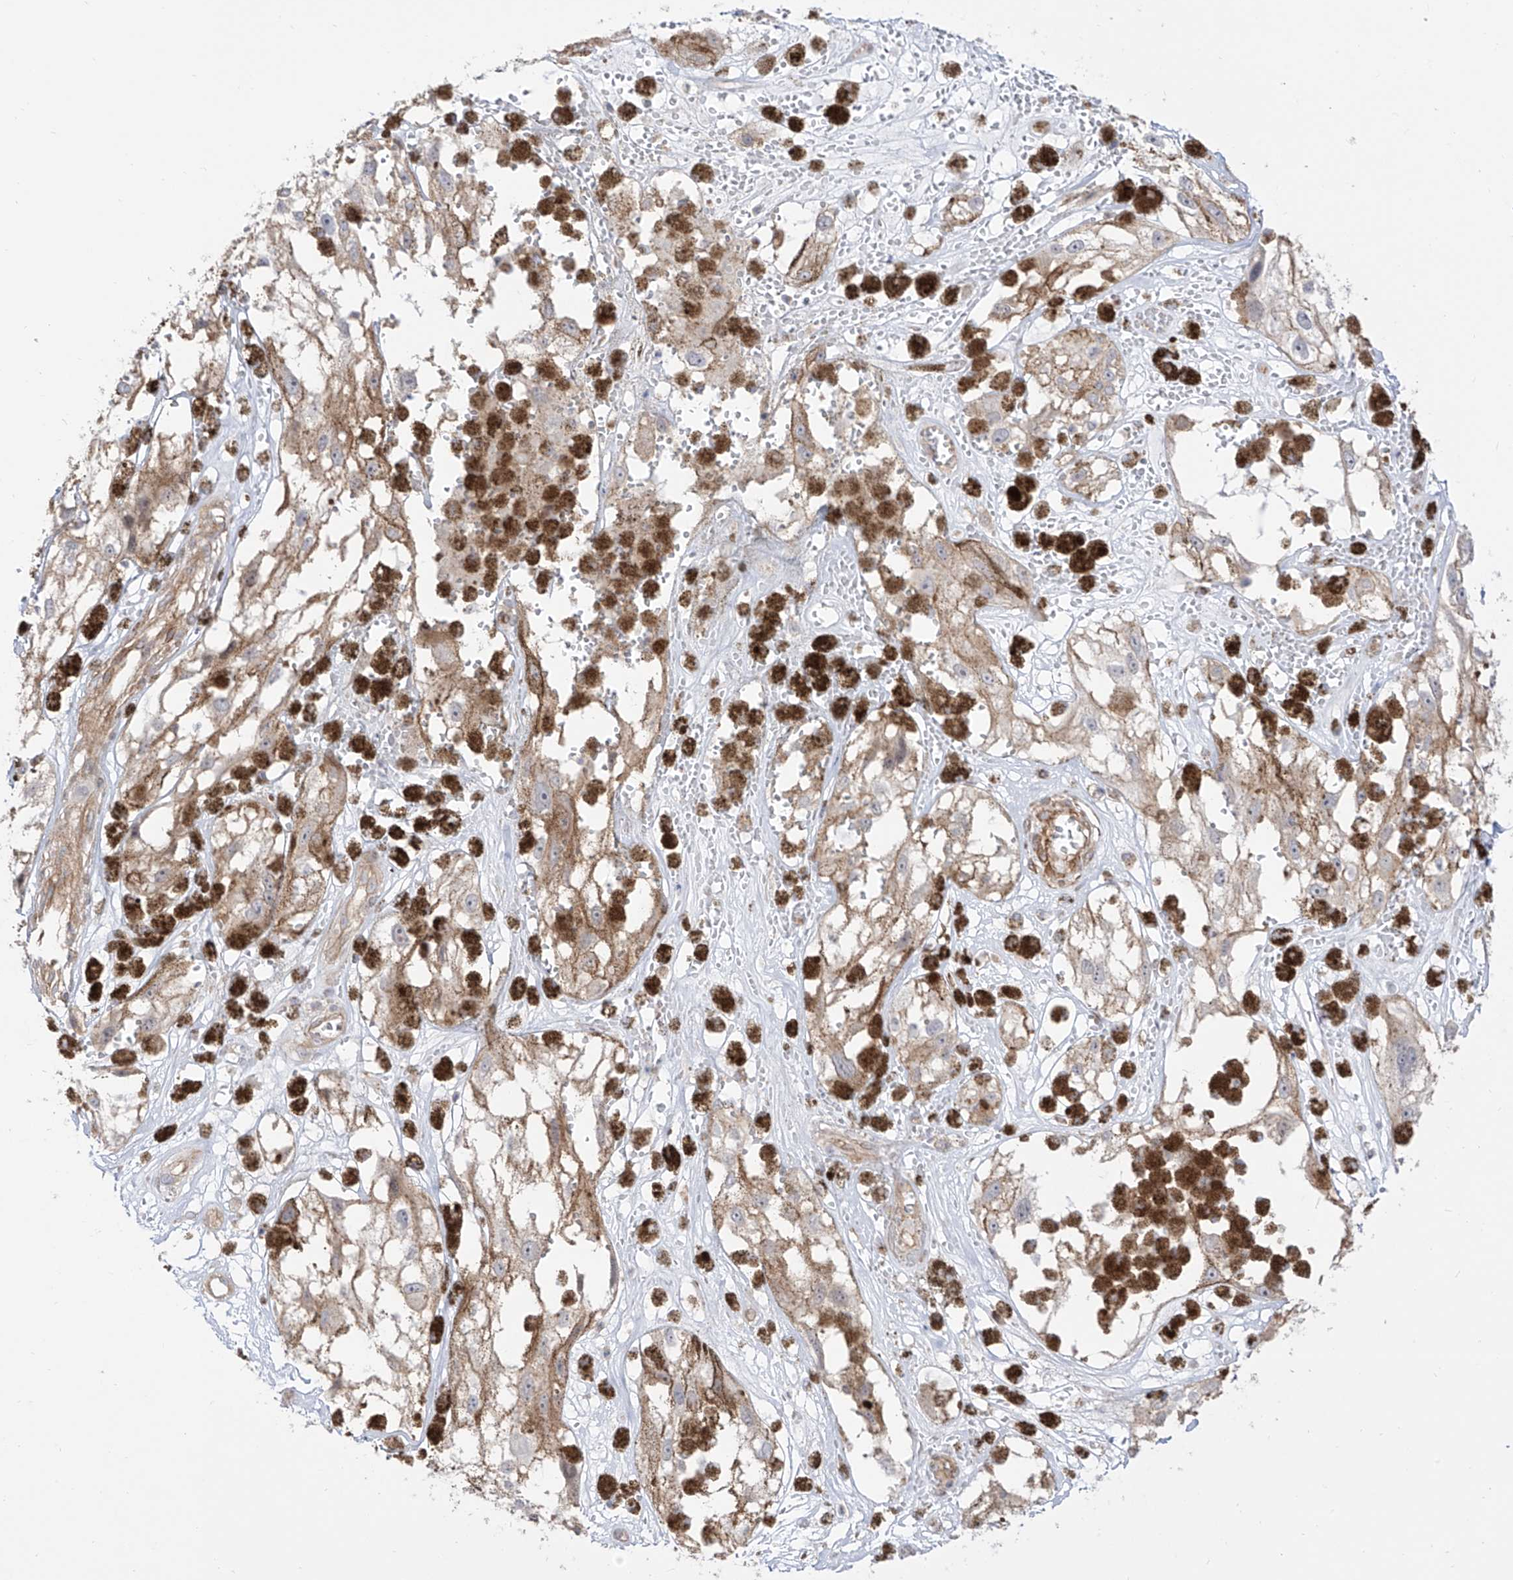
{"staining": {"intensity": "moderate", "quantity": "<25%", "location": "cytoplasmic/membranous"}, "tissue": "melanoma", "cell_type": "Tumor cells", "image_type": "cancer", "snomed": [{"axis": "morphology", "description": "Malignant melanoma, NOS"}, {"axis": "topography", "description": "Skin"}], "caption": "Protein expression analysis of melanoma exhibits moderate cytoplasmic/membranous staining in approximately <25% of tumor cells. Nuclei are stained in blue.", "gene": "ZNF180", "patient": {"sex": "male", "age": 88}}